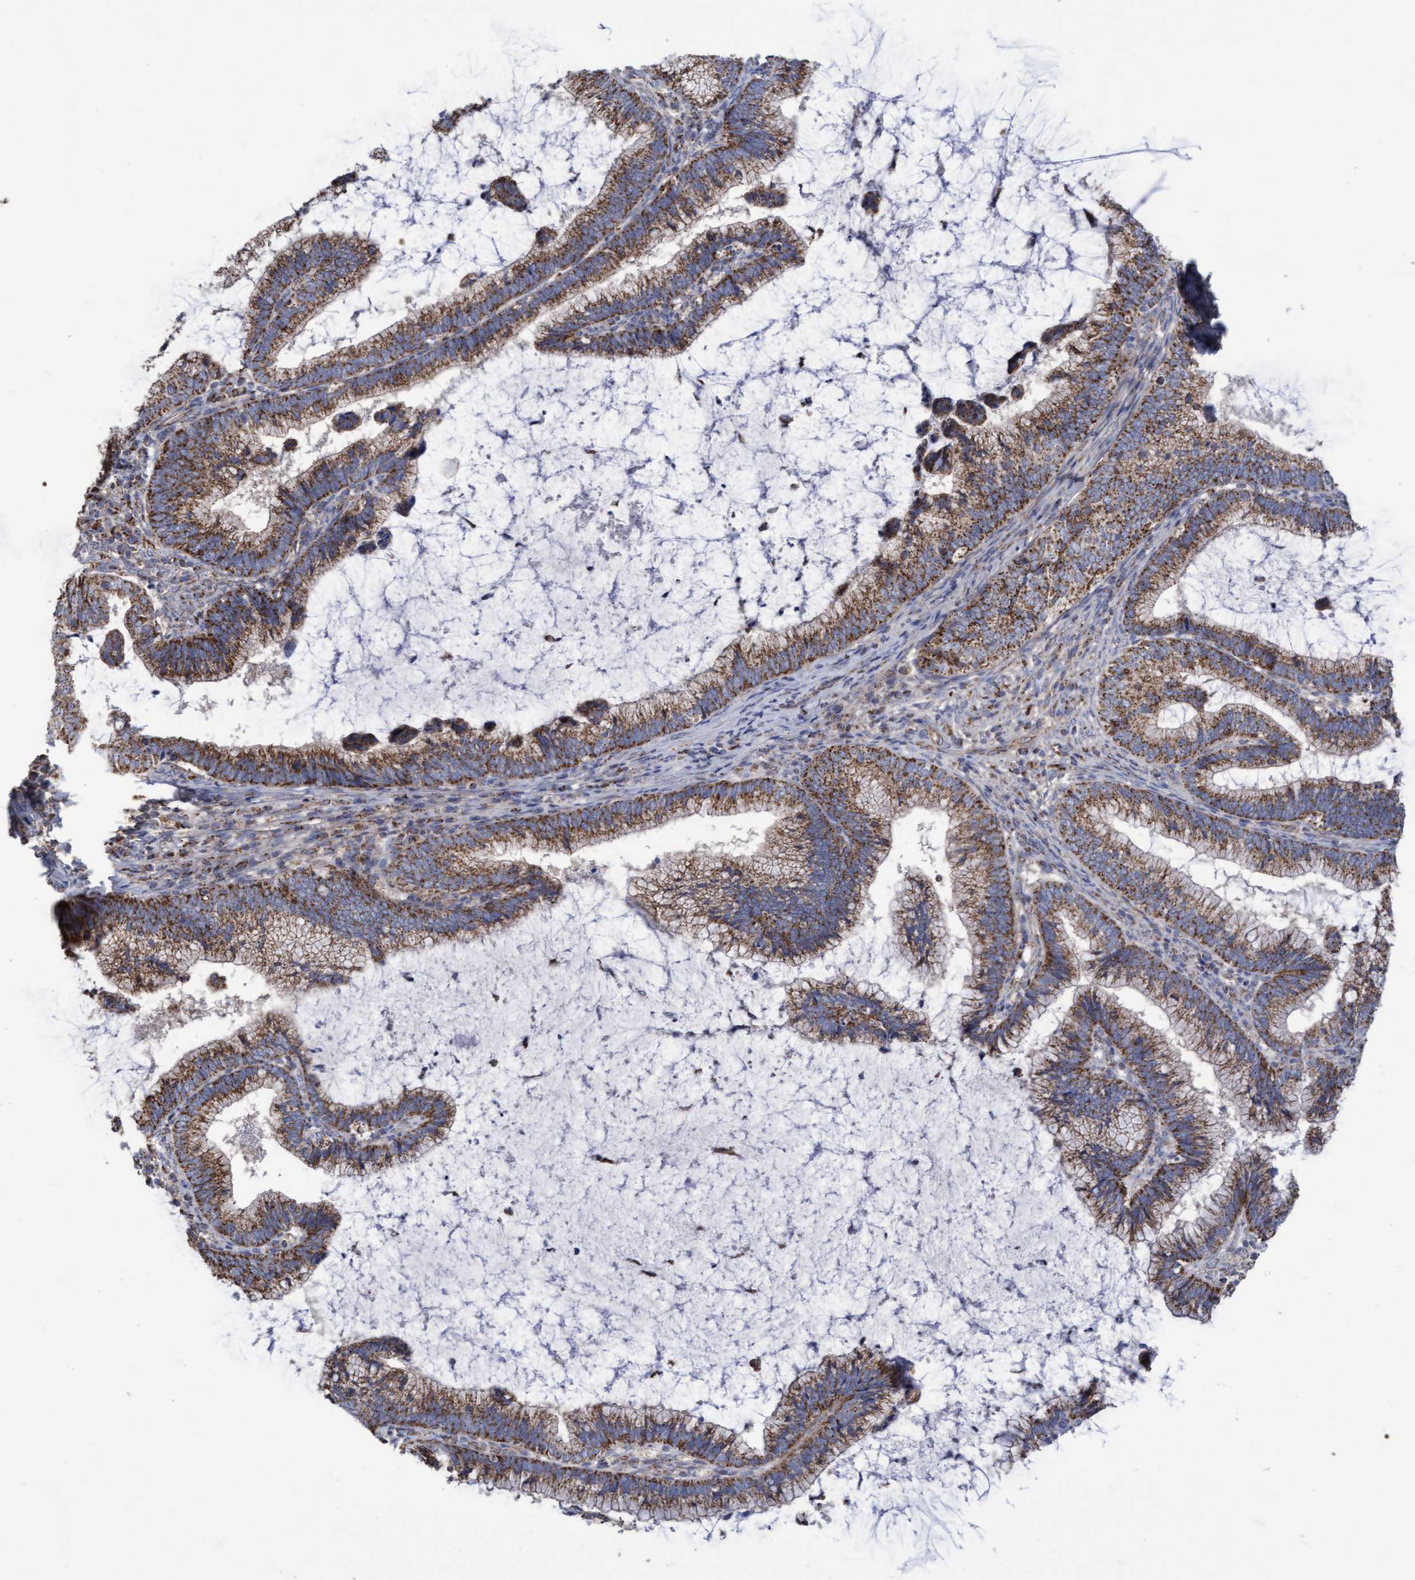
{"staining": {"intensity": "moderate", "quantity": ">75%", "location": "cytoplasmic/membranous"}, "tissue": "cervical cancer", "cell_type": "Tumor cells", "image_type": "cancer", "snomed": [{"axis": "morphology", "description": "Adenocarcinoma, NOS"}, {"axis": "topography", "description": "Cervix"}], "caption": "Cervical cancer stained for a protein reveals moderate cytoplasmic/membranous positivity in tumor cells.", "gene": "COBL", "patient": {"sex": "female", "age": 36}}